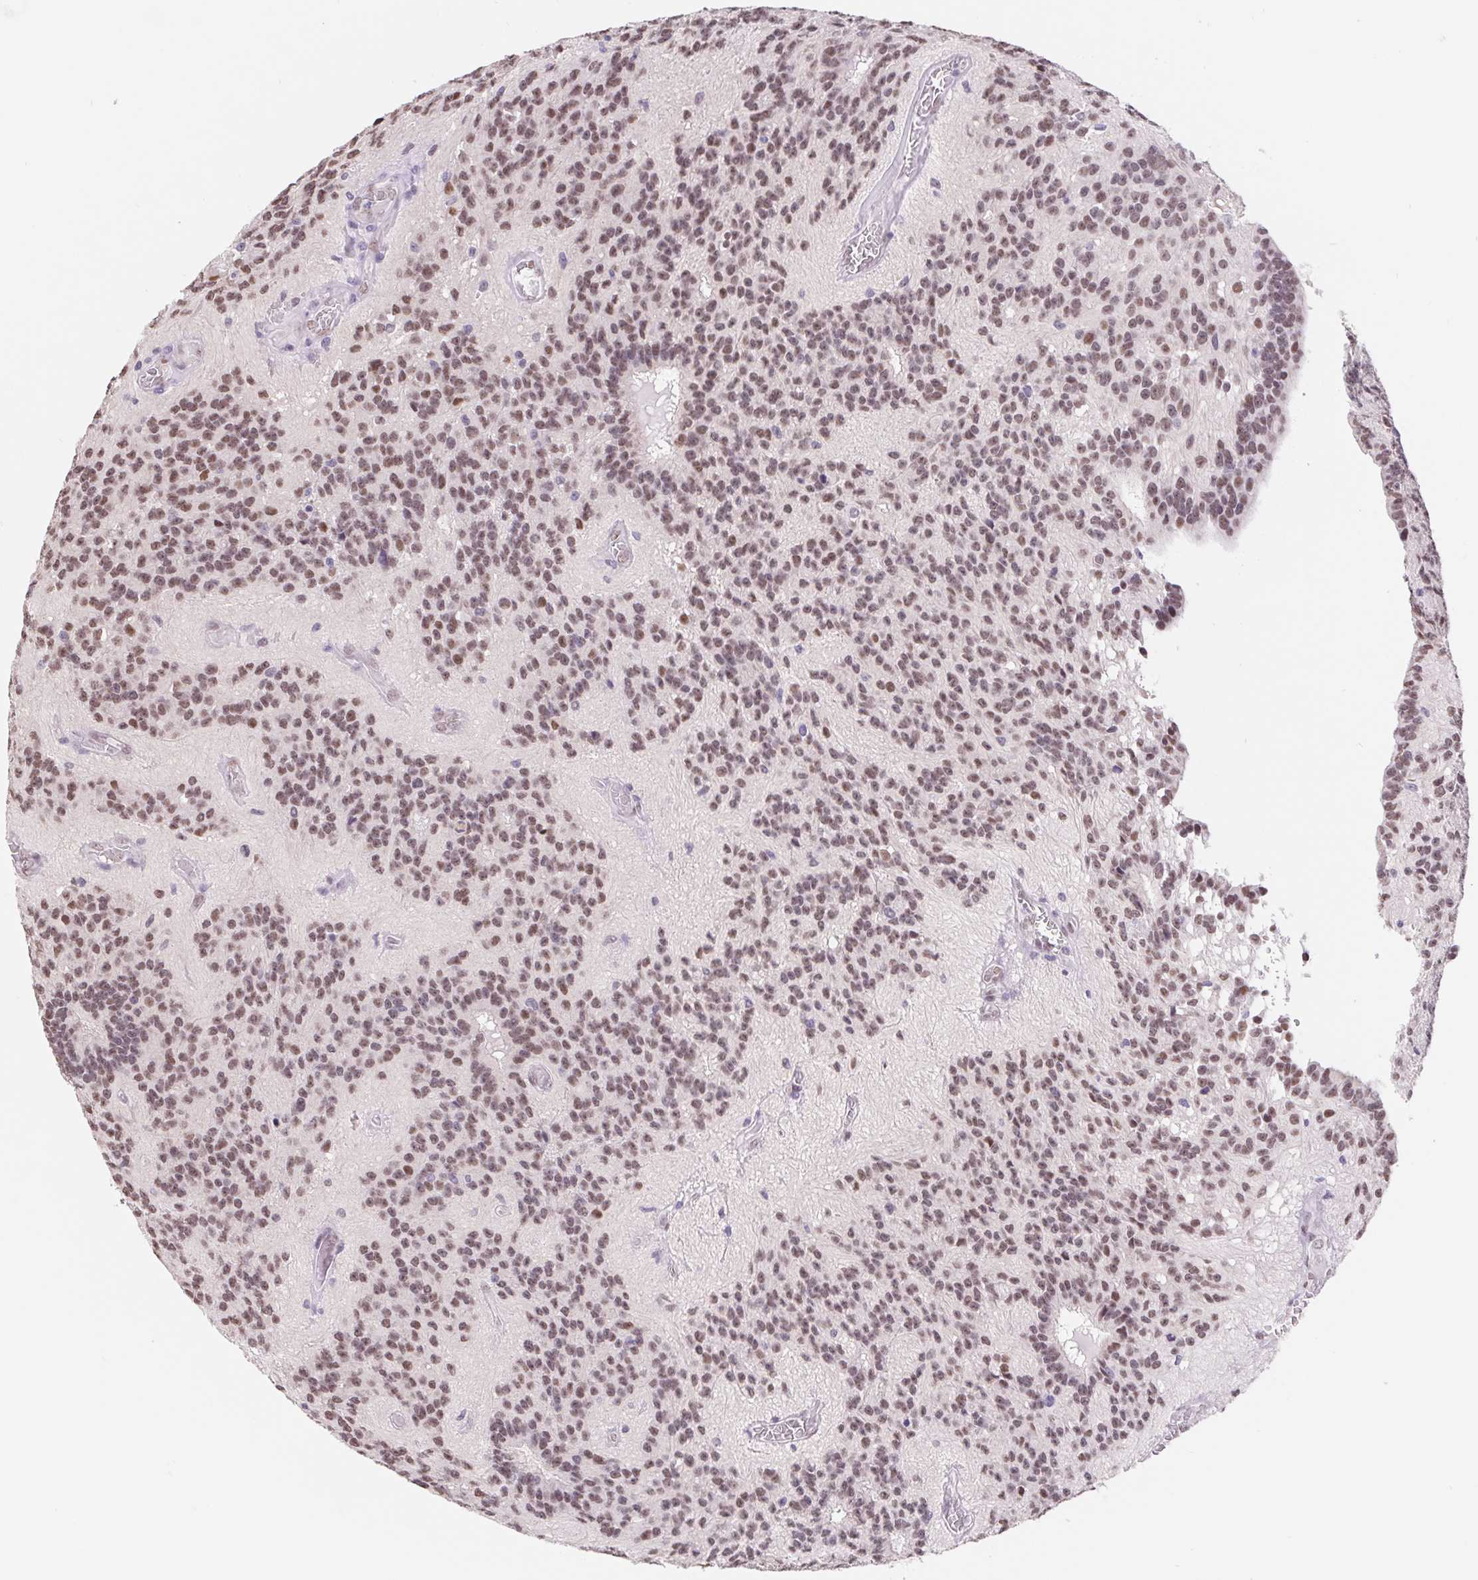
{"staining": {"intensity": "moderate", "quantity": ">75%", "location": "nuclear"}, "tissue": "glioma", "cell_type": "Tumor cells", "image_type": "cancer", "snomed": [{"axis": "morphology", "description": "Glioma, malignant, Low grade"}, {"axis": "topography", "description": "Brain"}], "caption": "The photomicrograph reveals staining of glioma, revealing moderate nuclear protein positivity (brown color) within tumor cells. (DAB = brown stain, brightfield microscopy at high magnification).", "gene": "CAND1", "patient": {"sex": "male", "age": 31}}